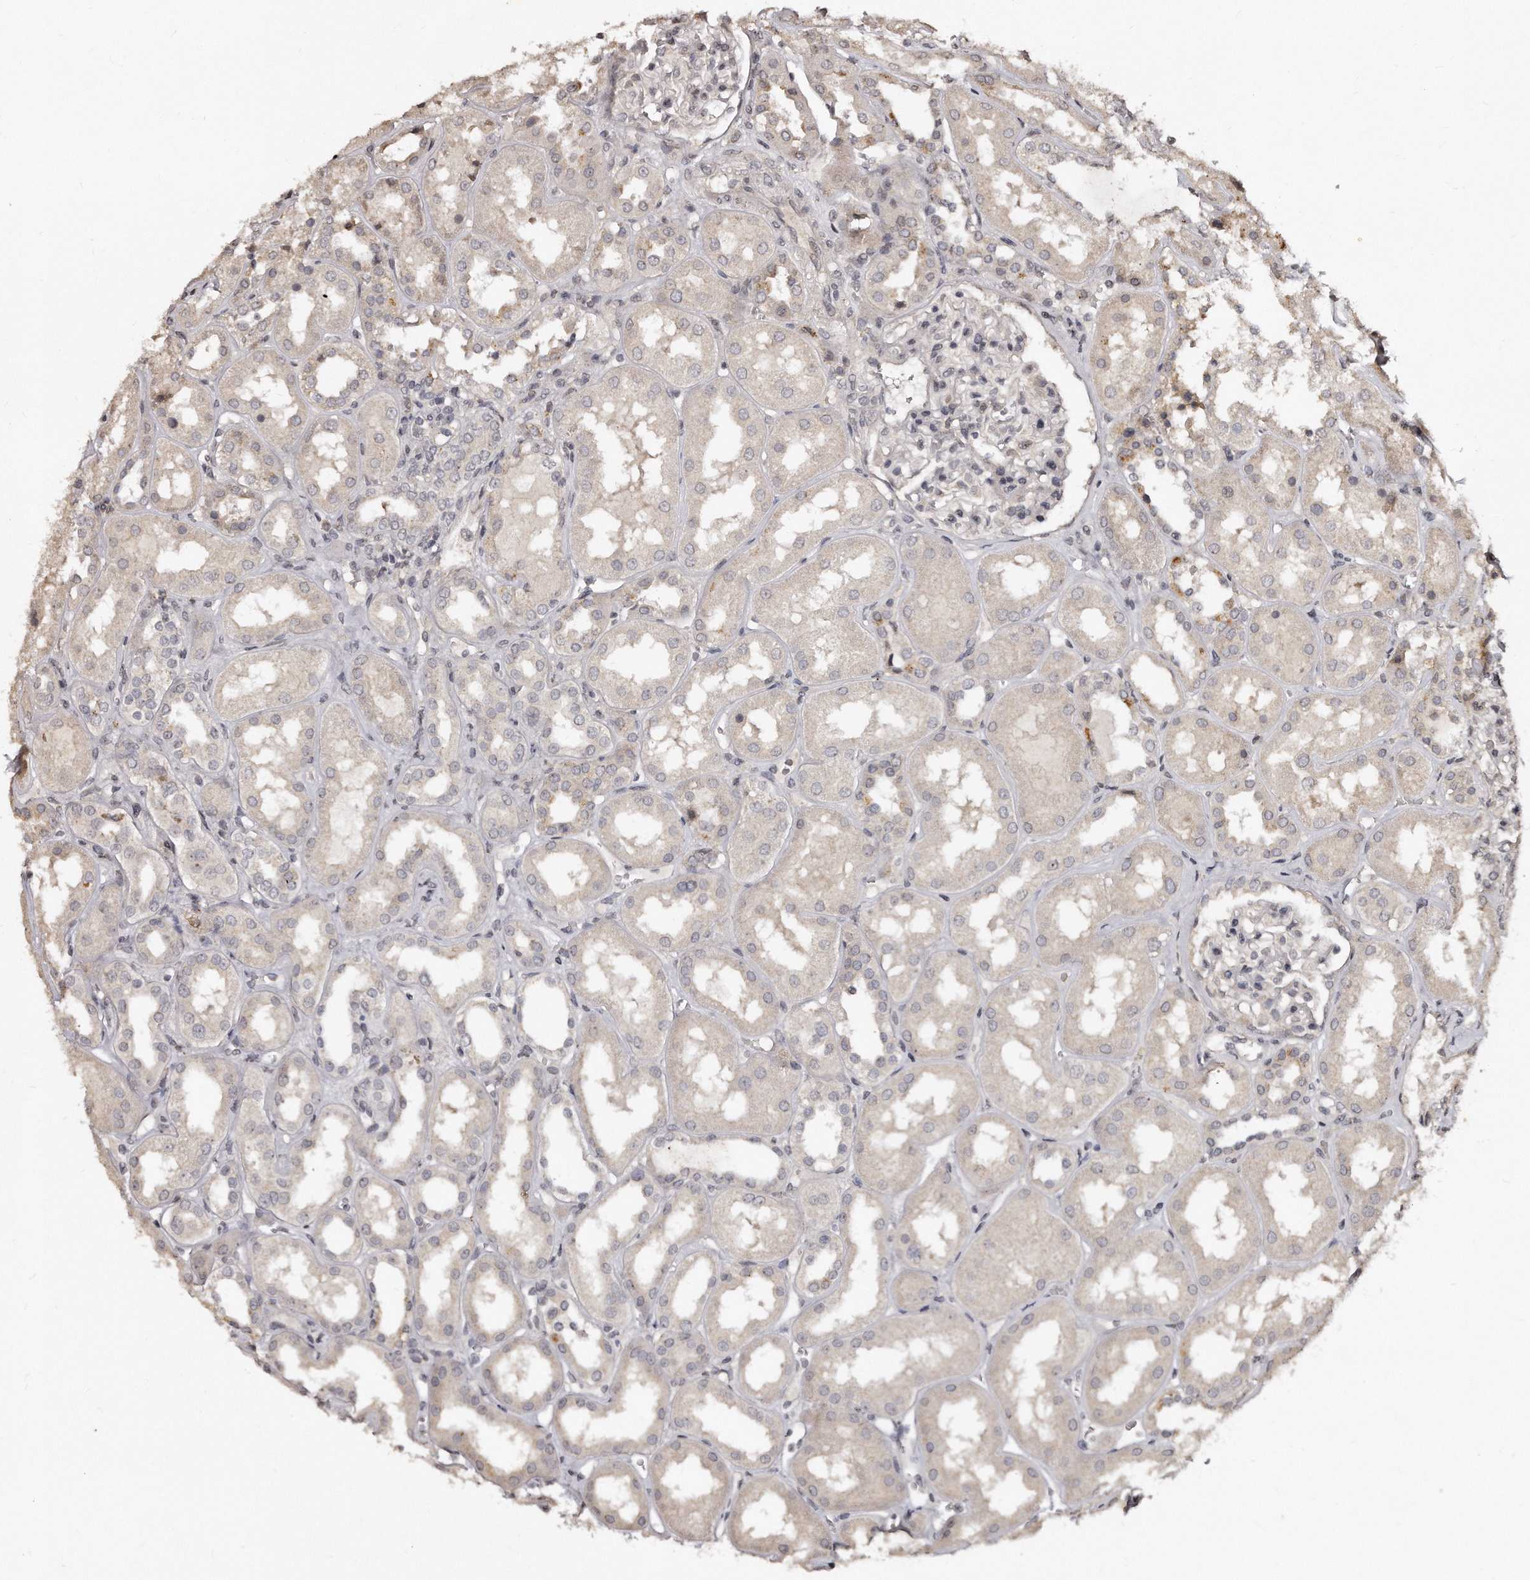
{"staining": {"intensity": "weak", "quantity": "<25%", "location": "nuclear"}, "tissue": "kidney", "cell_type": "Cells in glomeruli", "image_type": "normal", "snomed": [{"axis": "morphology", "description": "Normal tissue, NOS"}, {"axis": "topography", "description": "Kidney"}], "caption": "Cells in glomeruli show no significant protein expression in normal kidney. (IHC, brightfield microscopy, high magnification).", "gene": "TSHR", "patient": {"sex": "male", "age": 70}}